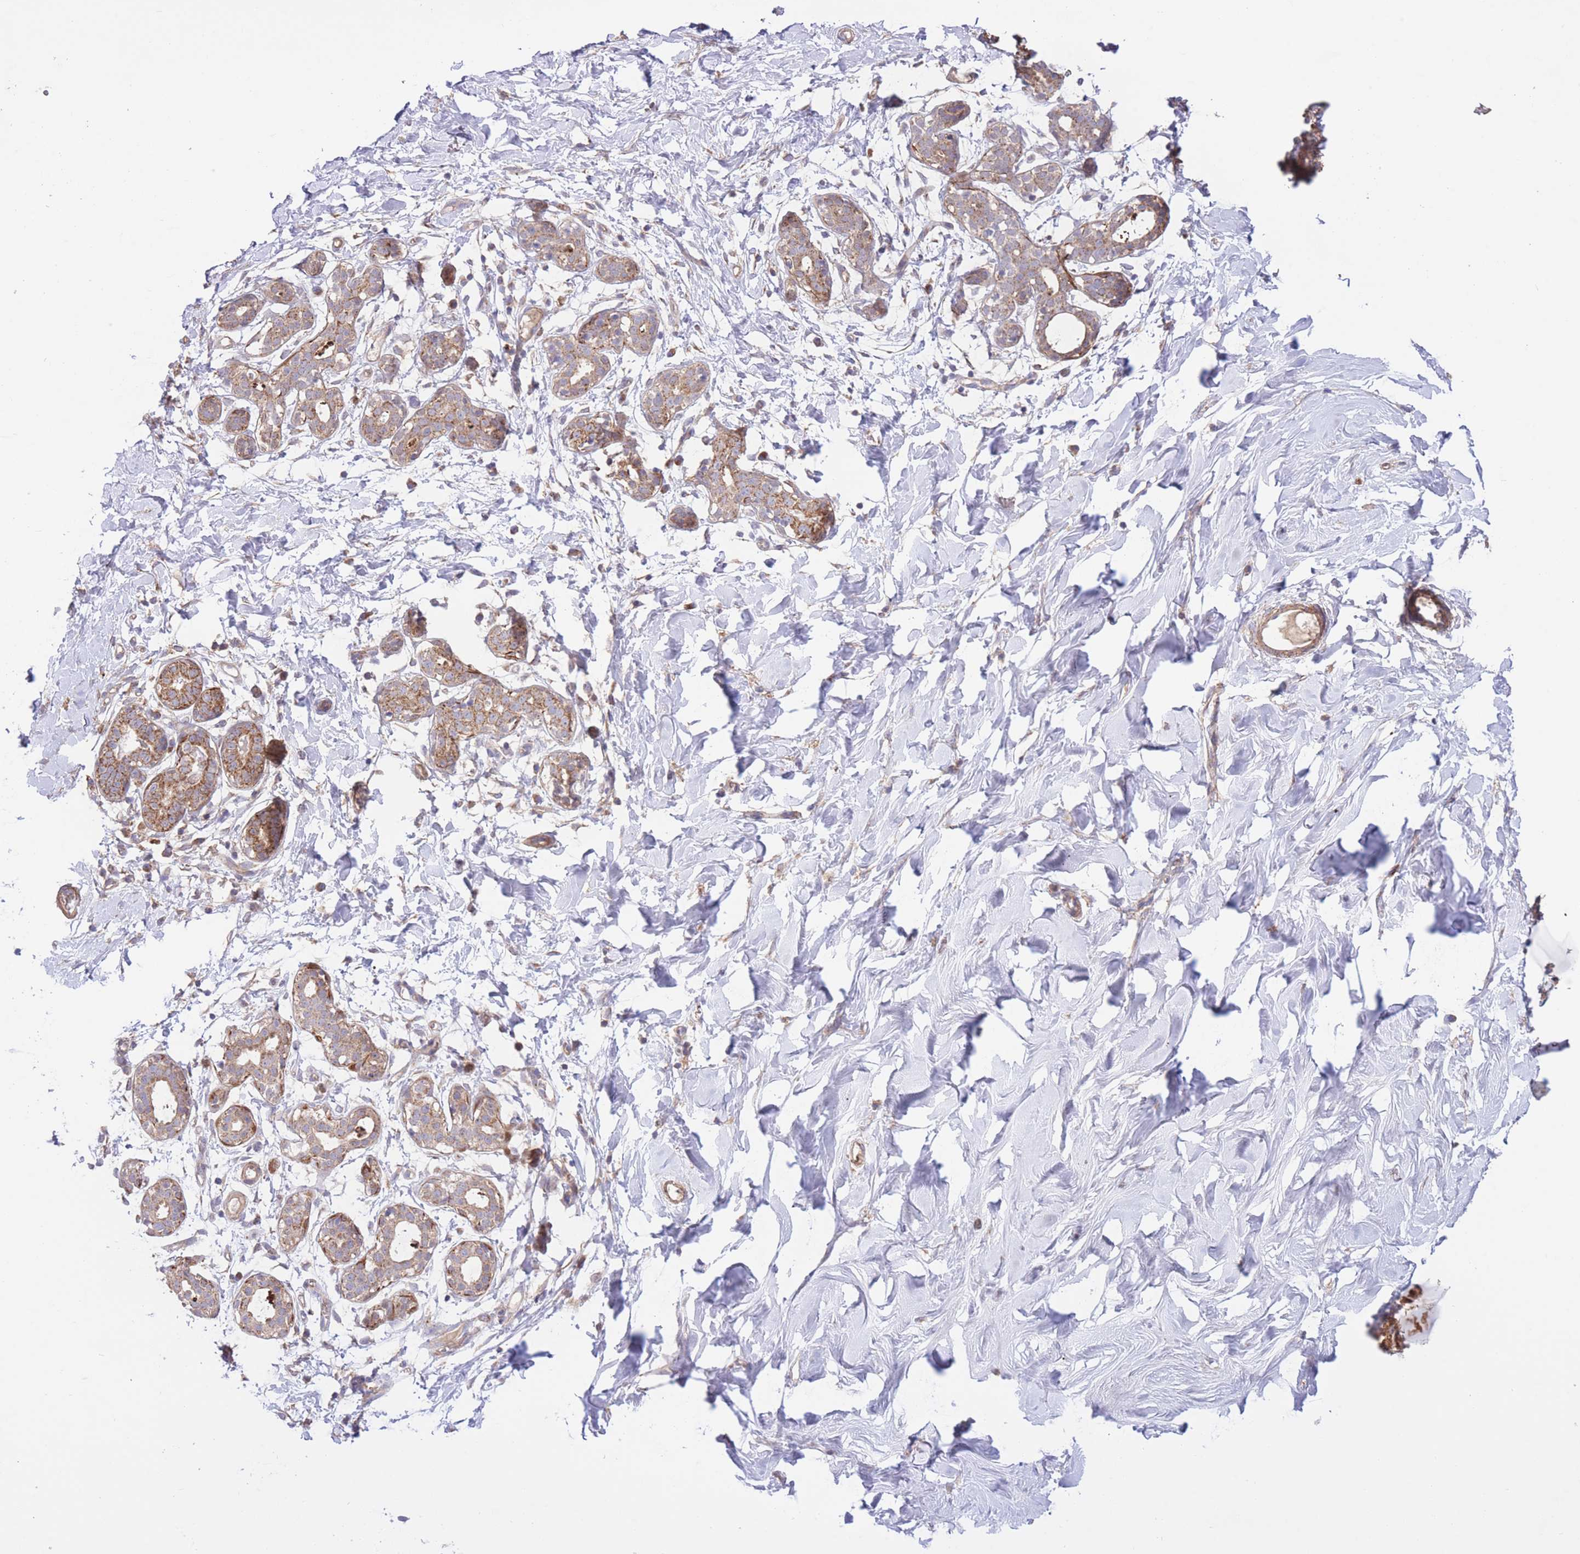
{"staining": {"intensity": "negative", "quantity": "none", "location": "none"}, "tissue": "breast", "cell_type": "Adipocytes", "image_type": "normal", "snomed": [{"axis": "morphology", "description": "Normal tissue, NOS"}, {"axis": "topography", "description": "Breast"}], "caption": "DAB immunohistochemical staining of unremarkable breast displays no significant staining in adipocytes. (Brightfield microscopy of DAB (3,3'-diaminobenzidine) IHC at high magnification).", "gene": "ATP13A2", "patient": {"sex": "female", "age": 27}}